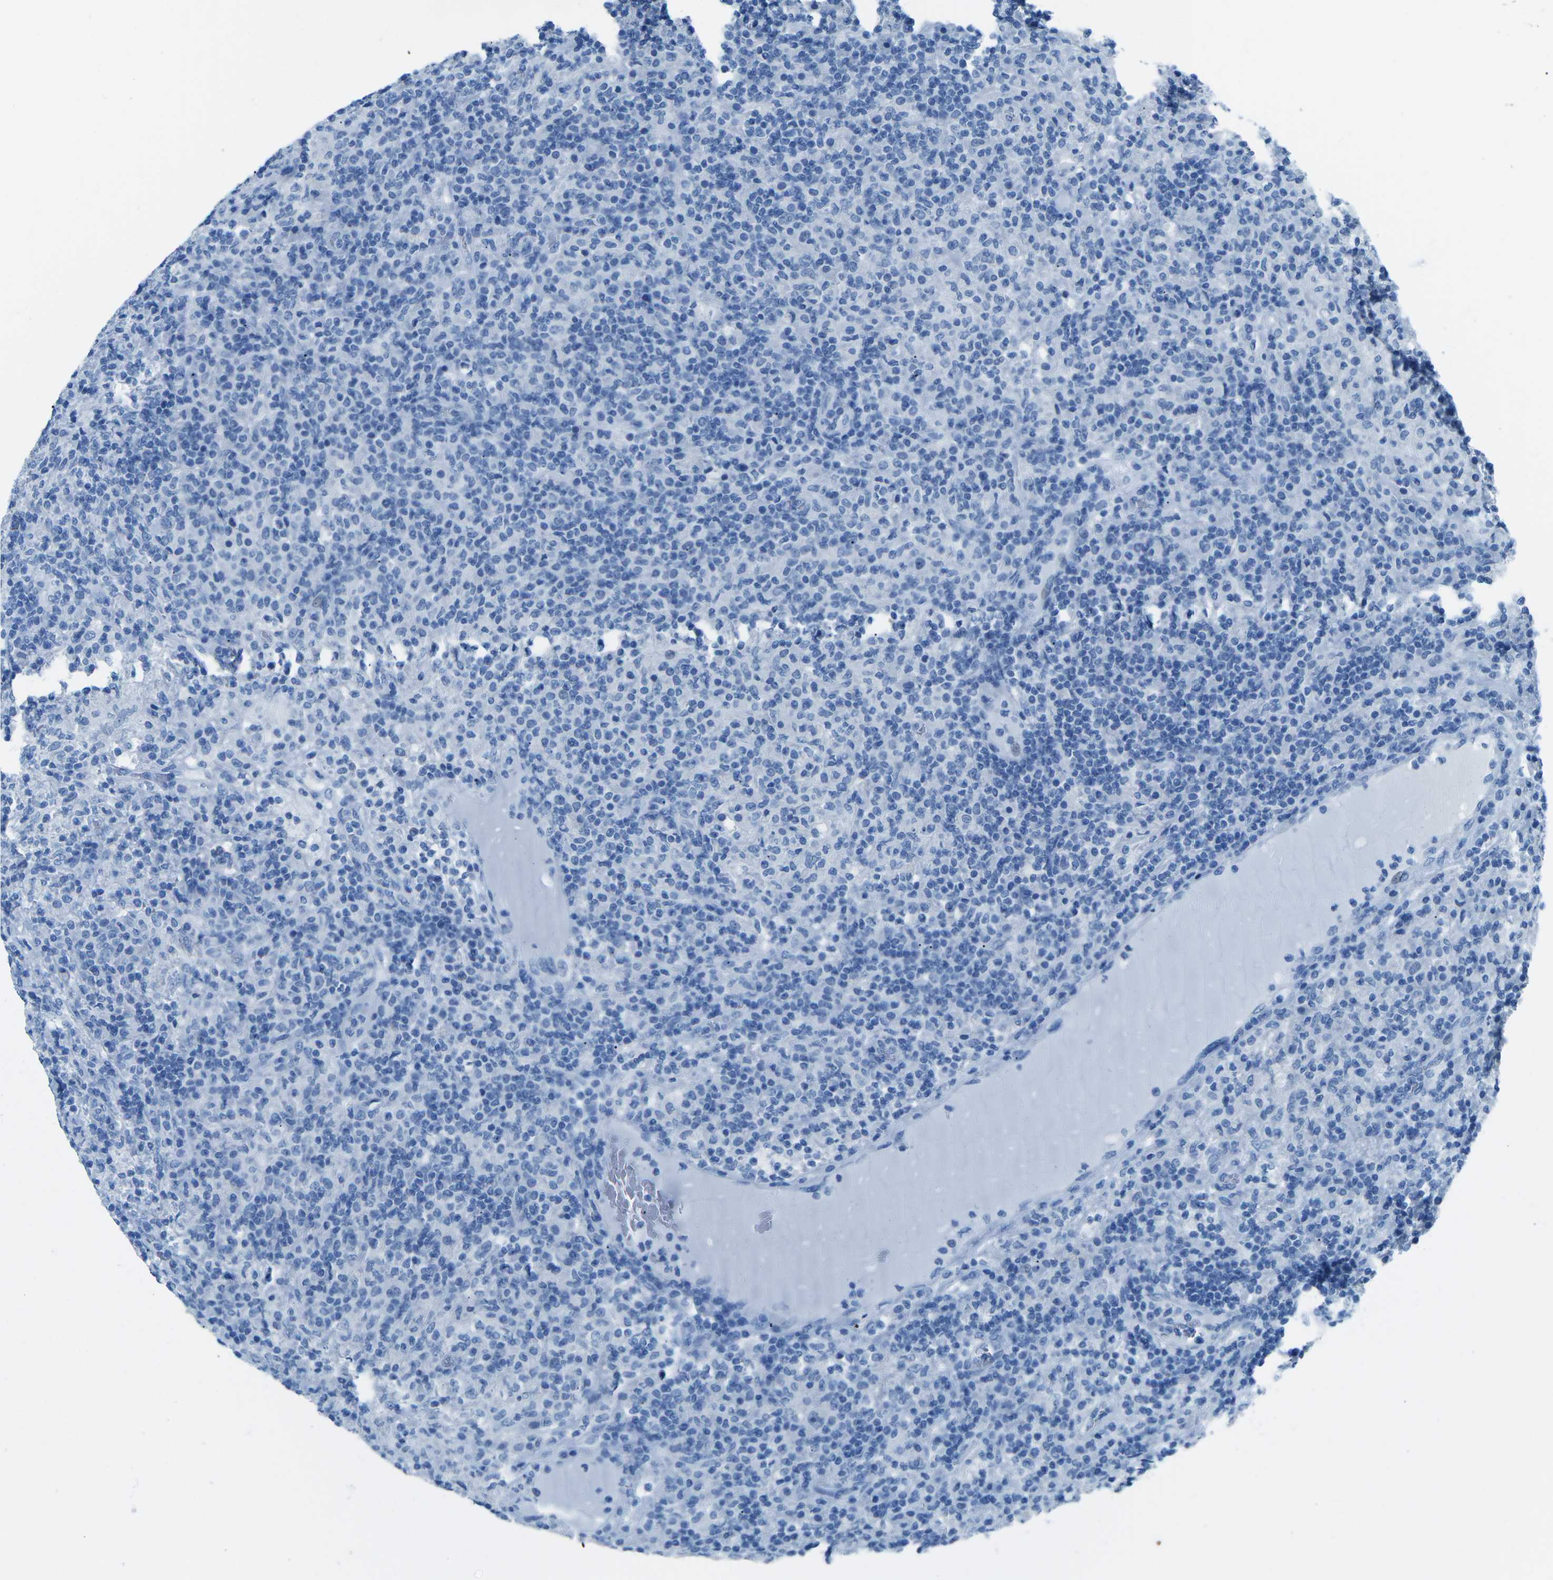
{"staining": {"intensity": "negative", "quantity": "none", "location": "none"}, "tissue": "lymphoma", "cell_type": "Tumor cells", "image_type": "cancer", "snomed": [{"axis": "morphology", "description": "Hodgkin's disease, NOS"}, {"axis": "topography", "description": "Lymph node"}], "caption": "Lymphoma was stained to show a protein in brown. There is no significant expression in tumor cells.", "gene": "MYH8", "patient": {"sex": "male", "age": 70}}